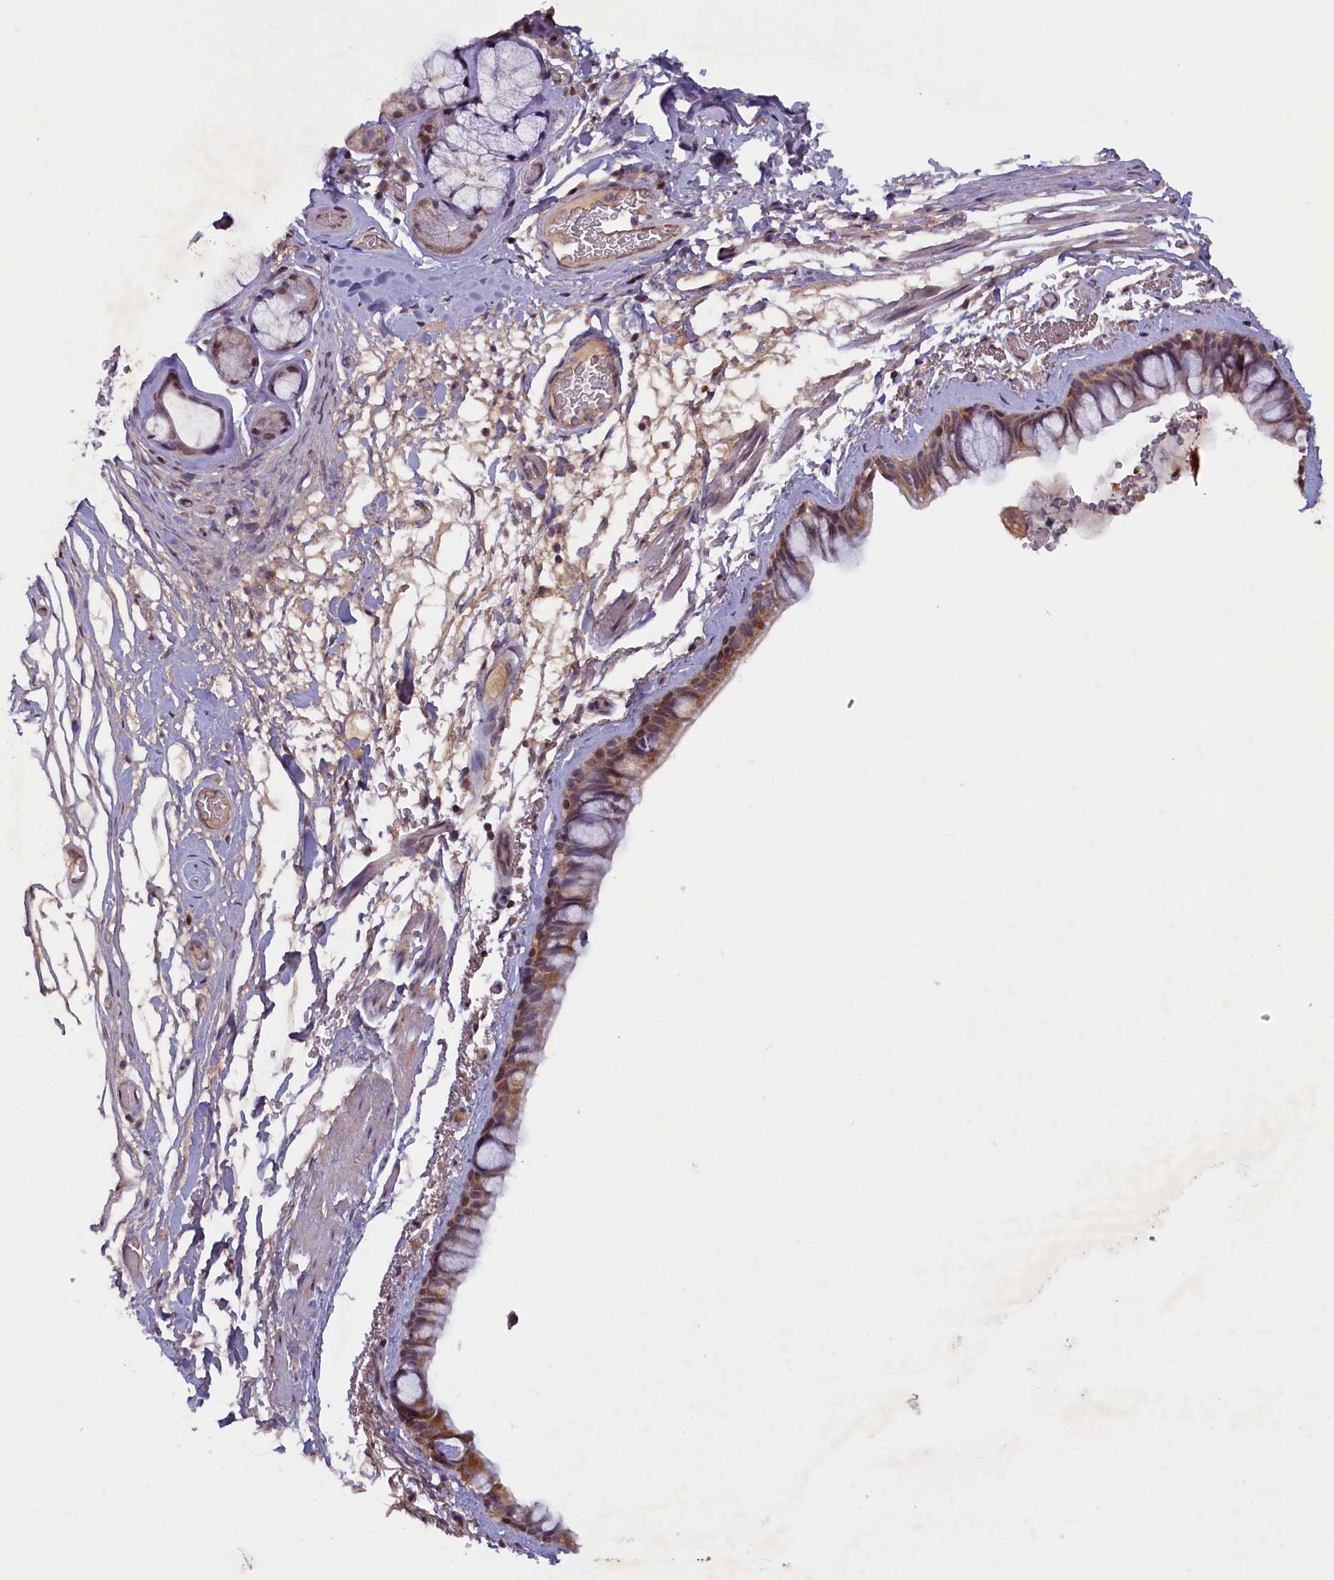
{"staining": {"intensity": "weak", "quantity": ">75%", "location": "cytoplasmic/membranous"}, "tissue": "bronchus", "cell_type": "Respiratory epithelial cells", "image_type": "normal", "snomed": [{"axis": "morphology", "description": "Normal tissue, NOS"}, {"axis": "topography", "description": "Cartilage tissue"}], "caption": "IHC micrograph of normal bronchus: human bronchus stained using IHC exhibits low levels of weak protein expression localized specifically in the cytoplasmic/membranous of respiratory epithelial cells, appearing as a cytoplasmic/membranous brown color.", "gene": "NUBP1", "patient": {"sex": "male", "age": 63}}